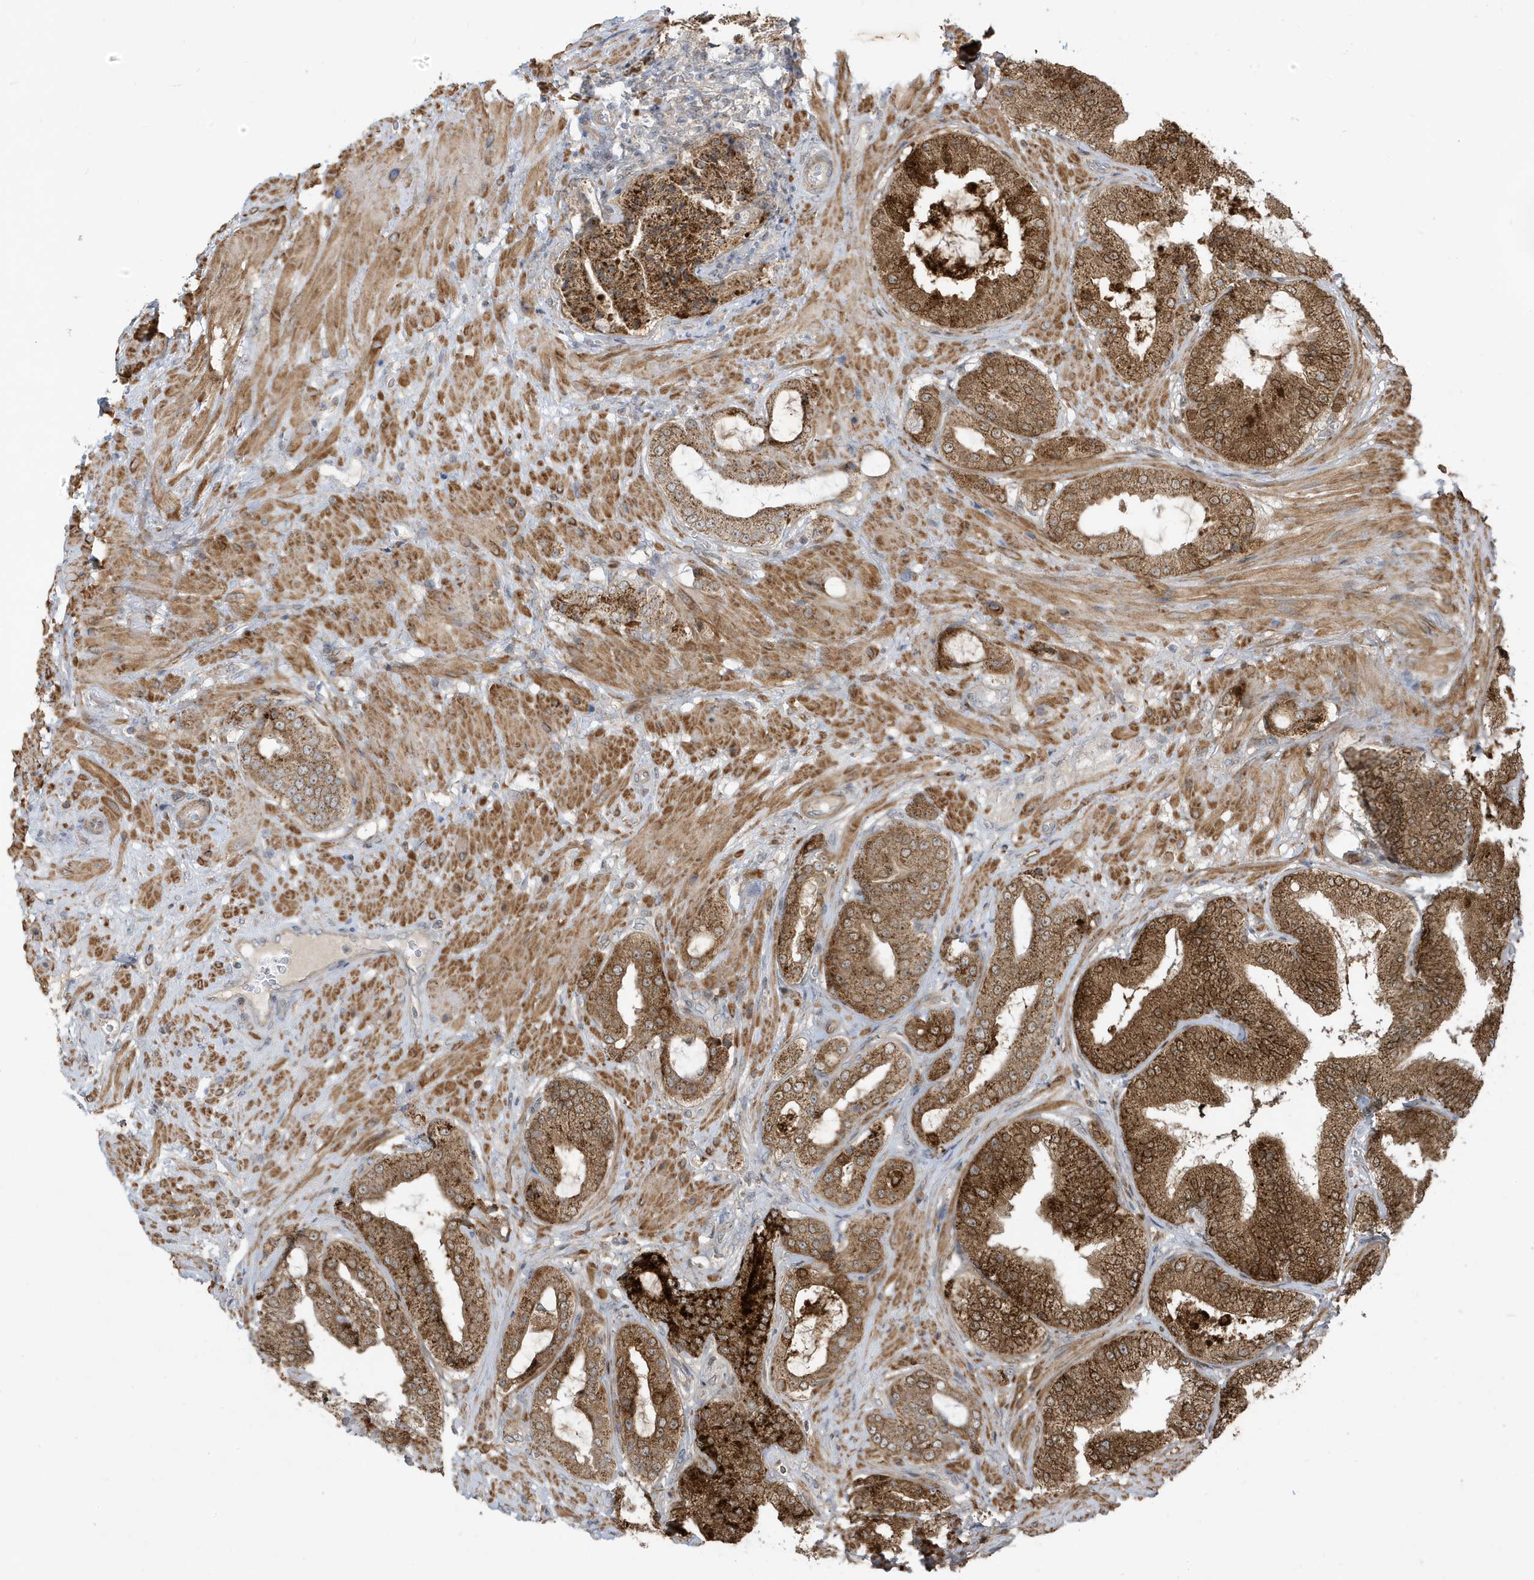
{"staining": {"intensity": "strong", "quantity": ">75%", "location": "cytoplasmic/membranous"}, "tissue": "prostate cancer", "cell_type": "Tumor cells", "image_type": "cancer", "snomed": [{"axis": "morphology", "description": "Adenocarcinoma, Low grade"}, {"axis": "topography", "description": "Prostate"}], "caption": "This histopathology image exhibits immunohistochemistry (IHC) staining of prostate cancer, with high strong cytoplasmic/membranous positivity in about >75% of tumor cells.", "gene": "ATP13A5", "patient": {"sex": "male", "age": 63}}